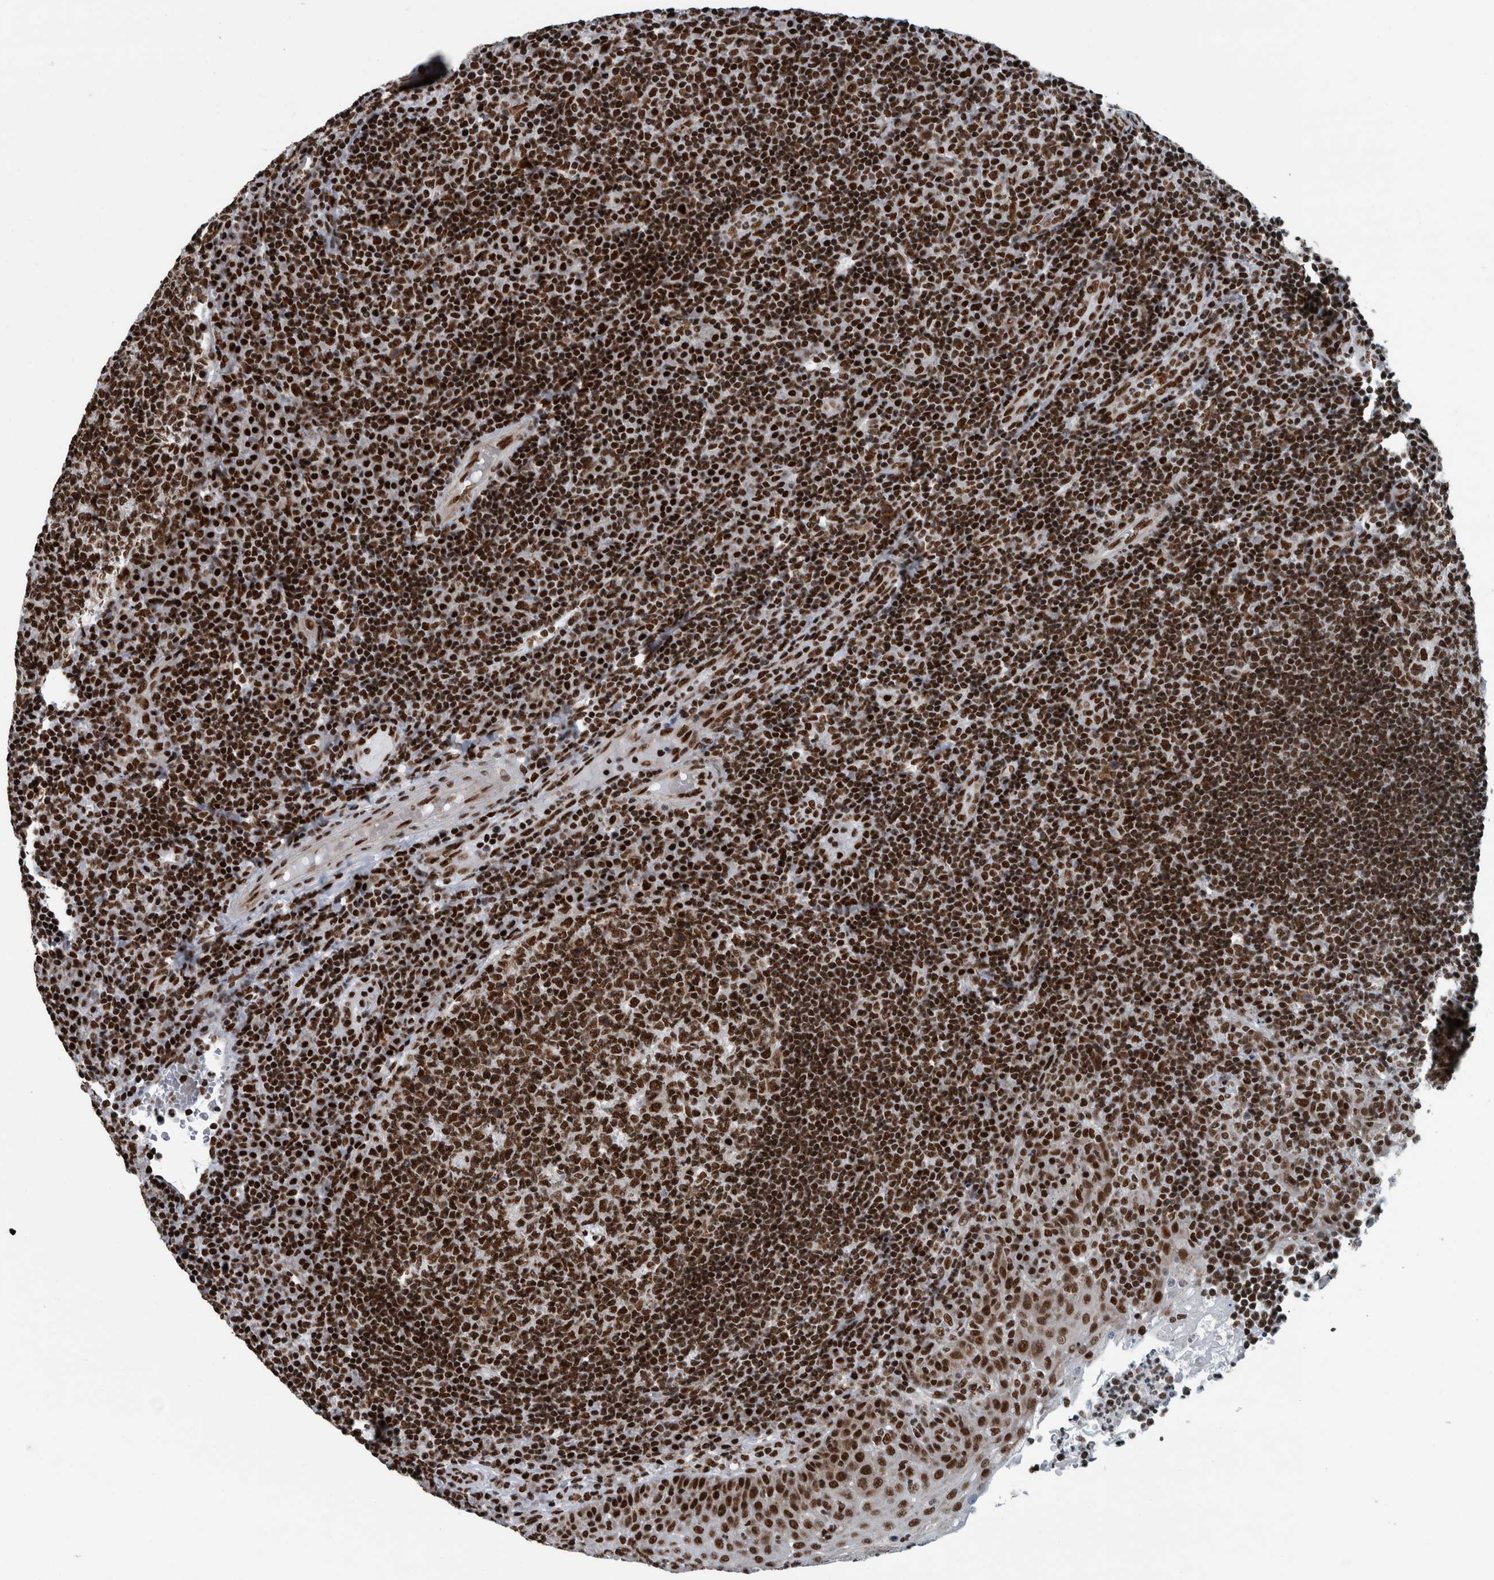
{"staining": {"intensity": "strong", "quantity": ">75%", "location": "nuclear"}, "tissue": "tonsil", "cell_type": "Germinal center cells", "image_type": "normal", "snomed": [{"axis": "morphology", "description": "Normal tissue, NOS"}, {"axis": "topography", "description": "Tonsil"}], "caption": "Brown immunohistochemical staining in benign human tonsil shows strong nuclear expression in approximately >75% of germinal center cells. The protein is shown in brown color, while the nuclei are stained blue.", "gene": "DNMT3A", "patient": {"sex": "female", "age": 40}}